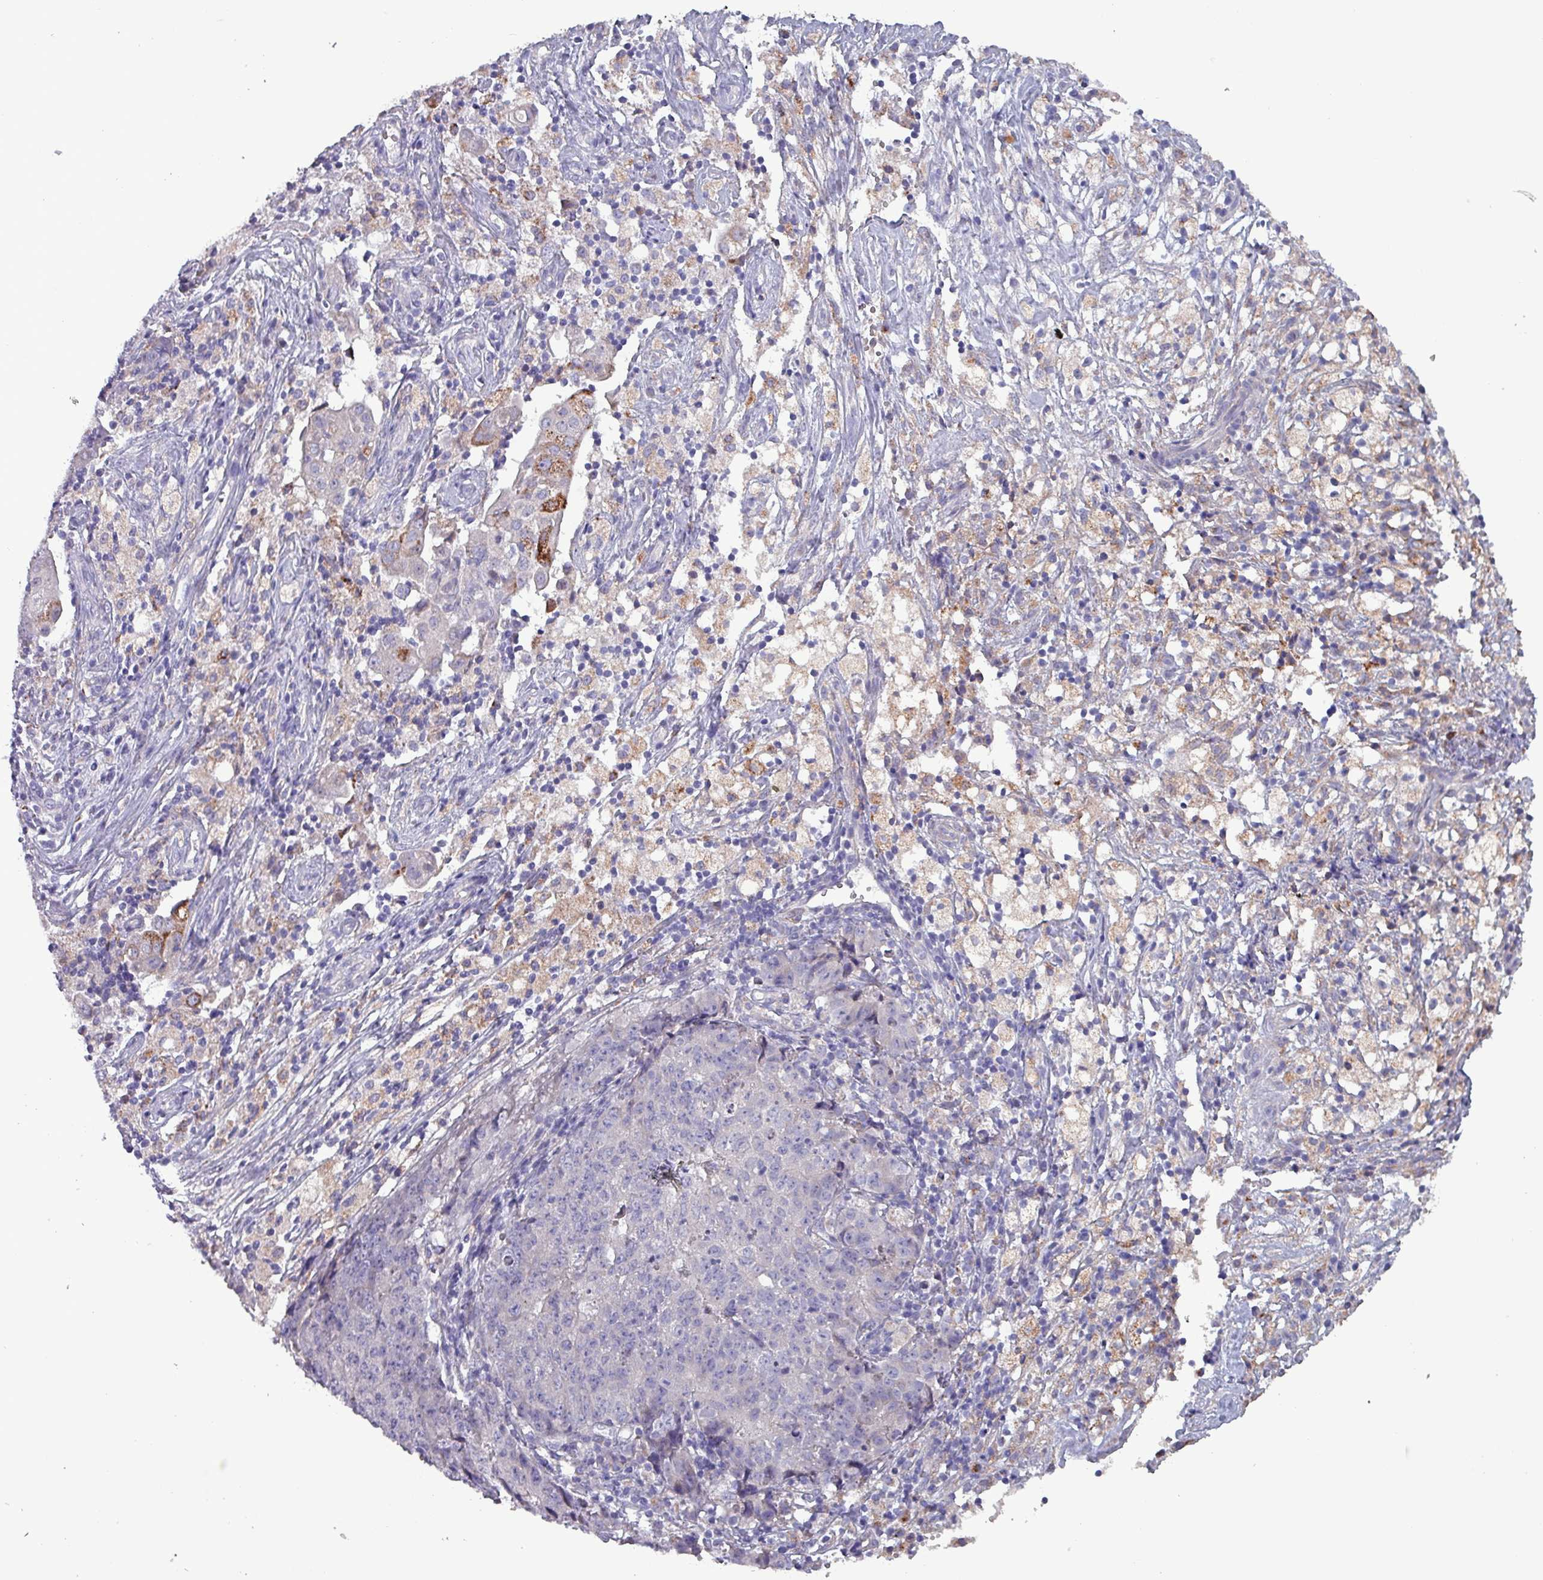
{"staining": {"intensity": "negative", "quantity": "none", "location": "none"}, "tissue": "ovarian cancer", "cell_type": "Tumor cells", "image_type": "cancer", "snomed": [{"axis": "morphology", "description": "Carcinoma, endometroid"}, {"axis": "topography", "description": "Ovary"}], "caption": "An IHC image of ovarian cancer is shown. There is no staining in tumor cells of ovarian cancer.", "gene": "HSD3B7", "patient": {"sex": "female", "age": 42}}